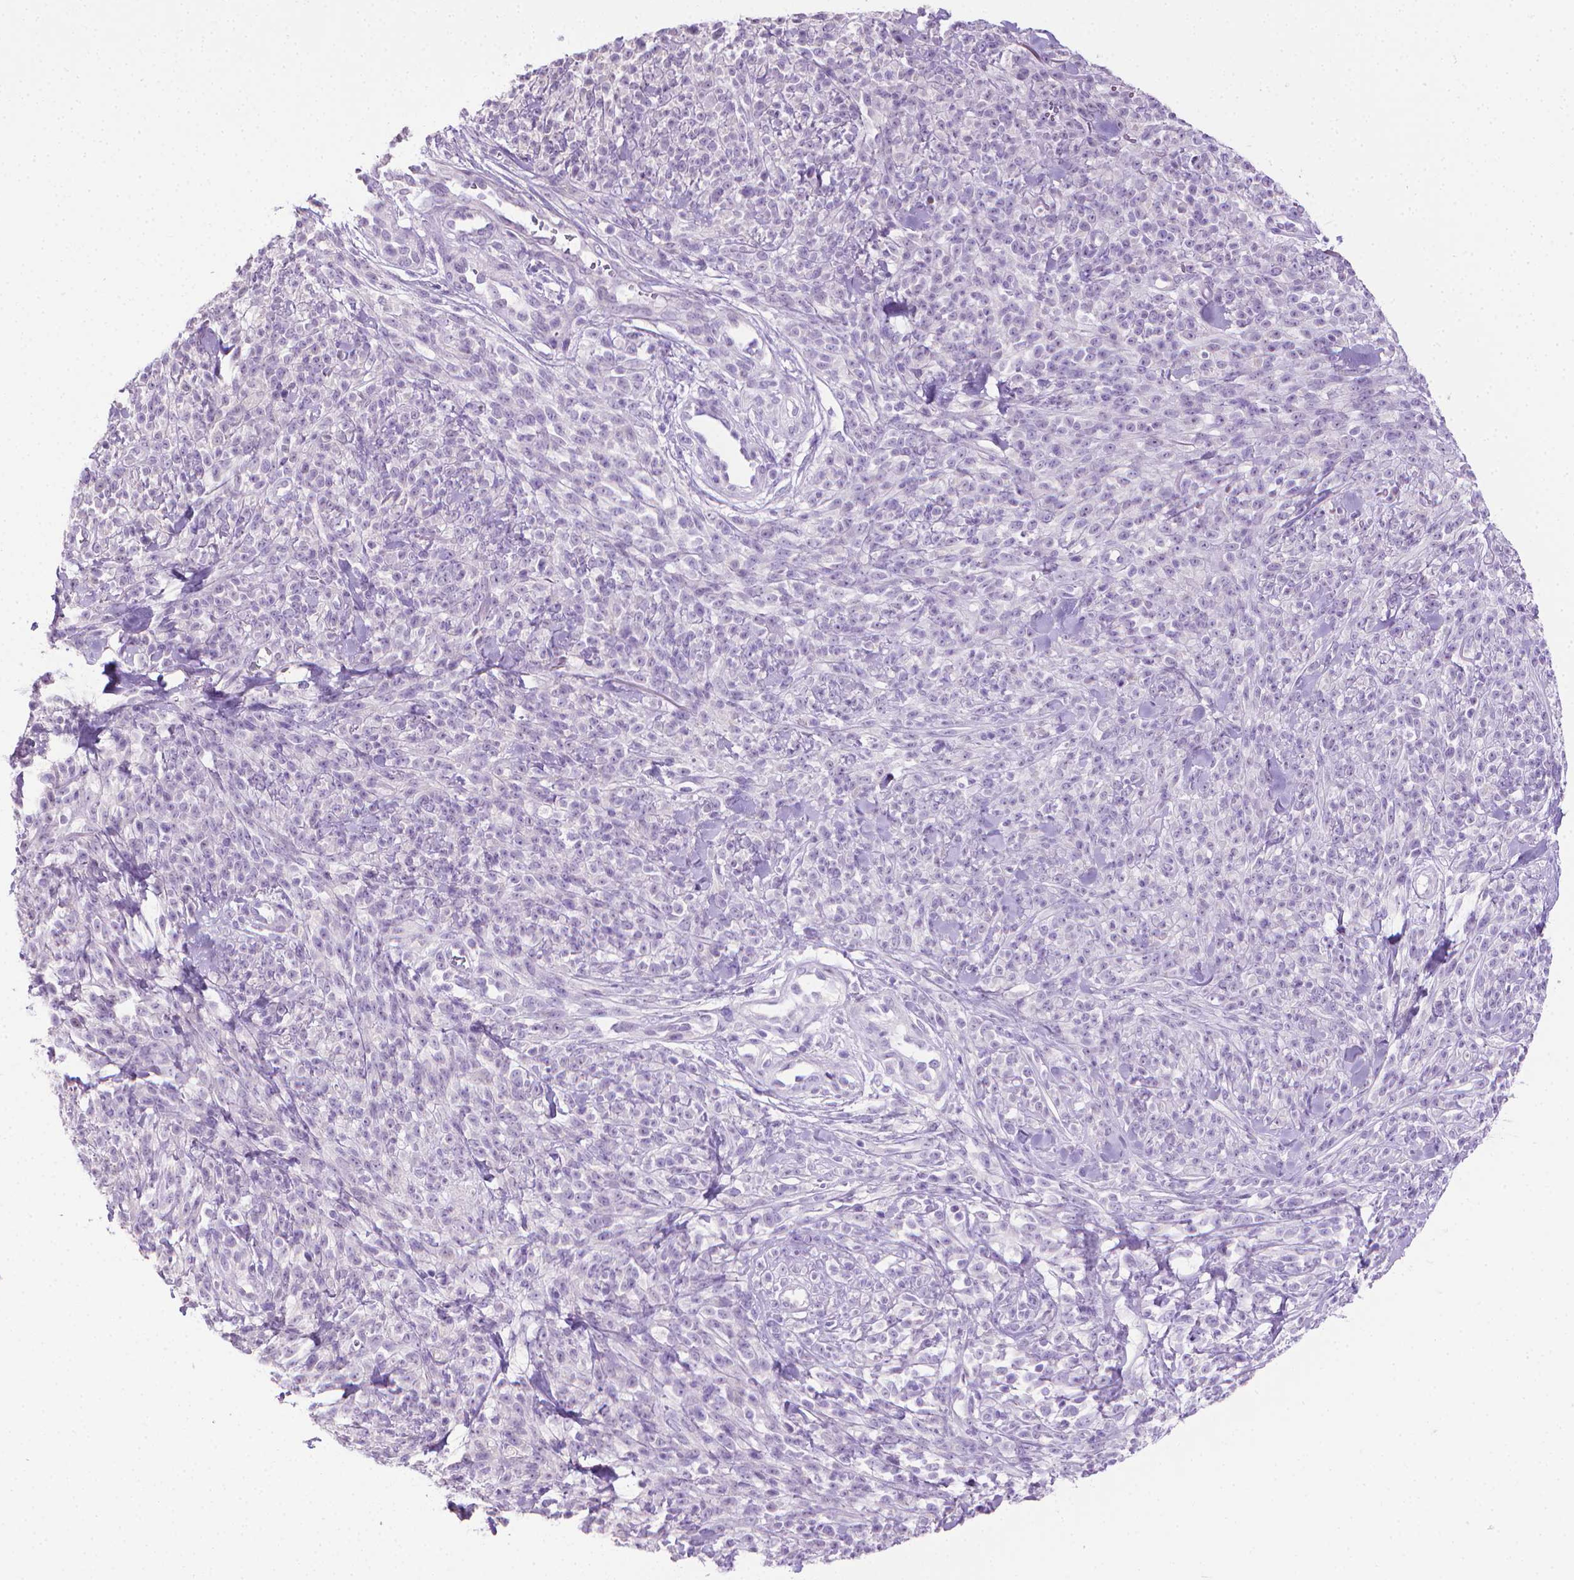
{"staining": {"intensity": "negative", "quantity": "none", "location": "none"}, "tissue": "melanoma", "cell_type": "Tumor cells", "image_type": "cancer", "snomed": [{"axis": "morphology", "description": "Malignant melanoma, NOS"}, {"axis": "topography", "description": "Skin"}, {"axis": "topography", "description": "Skin of trunk"}], "caption": "Immunohistochemical staining of melanoma exhibits no significant staining in tumor cells.", "gene": "PNMA2", "patient": {"sex": "male", "age": 74}}